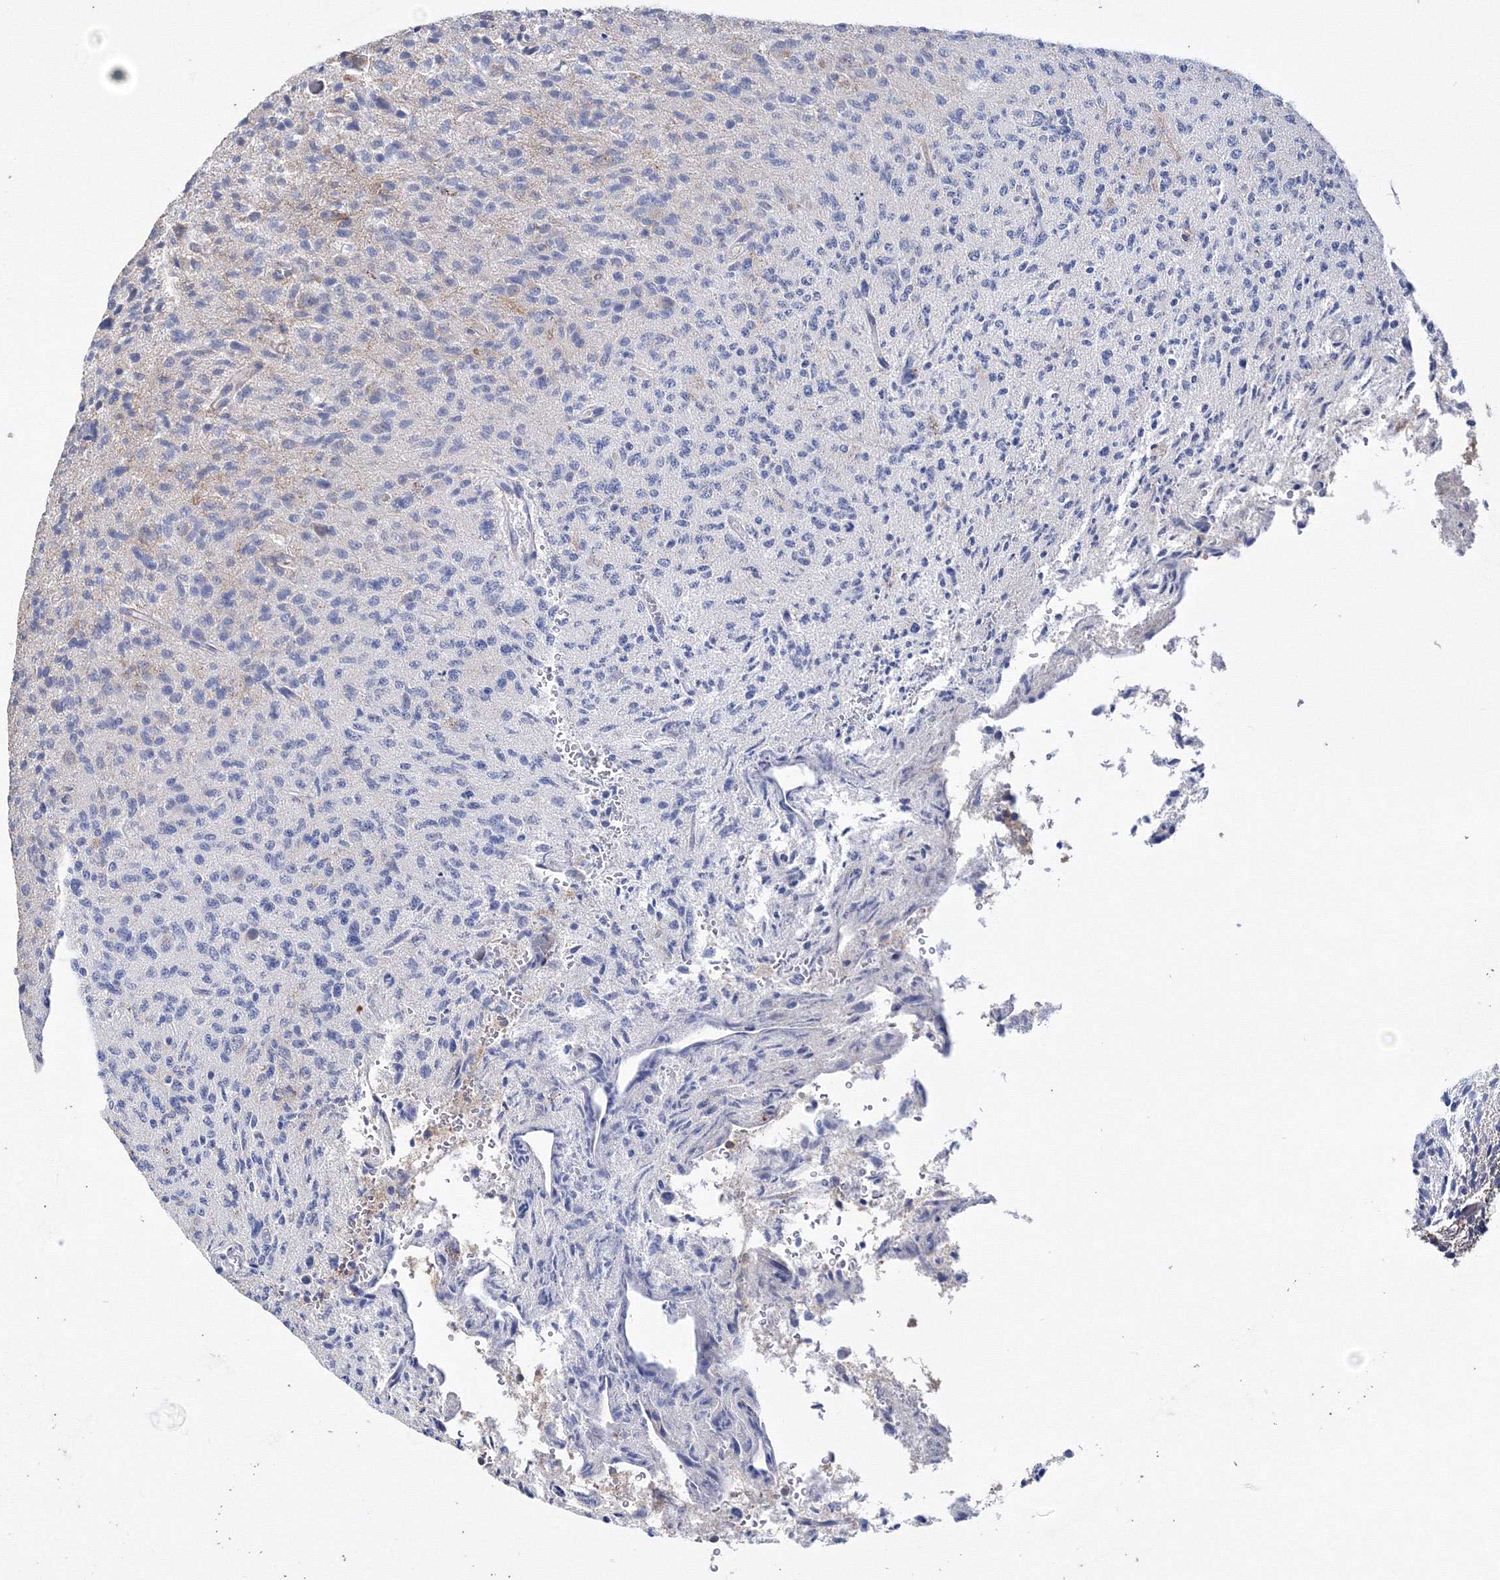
{"staining": {"intensity": "negative", "quantity": "none", "location": "none"}, "tissue": "glioma", "cell_type": "Tumor cells", "image_type": "cancer", "snomed": [{"axis": "morphology", "description": "Glioma, malignant, High grade"}, {"axis": "topography", "description": "Brain"}], "caption": "There is no significant staining in tumor cells of malignant glioma (high-grade). The staining was performed using DAB (3,3'-diaminobenzidine) to visualize the protein expression in brown, while the nuclei were stained in blue with hematoxylin (Magnification: 20x).", "gene": "PPP2R2B", "patient": {"sex": "female", "age": 57}}